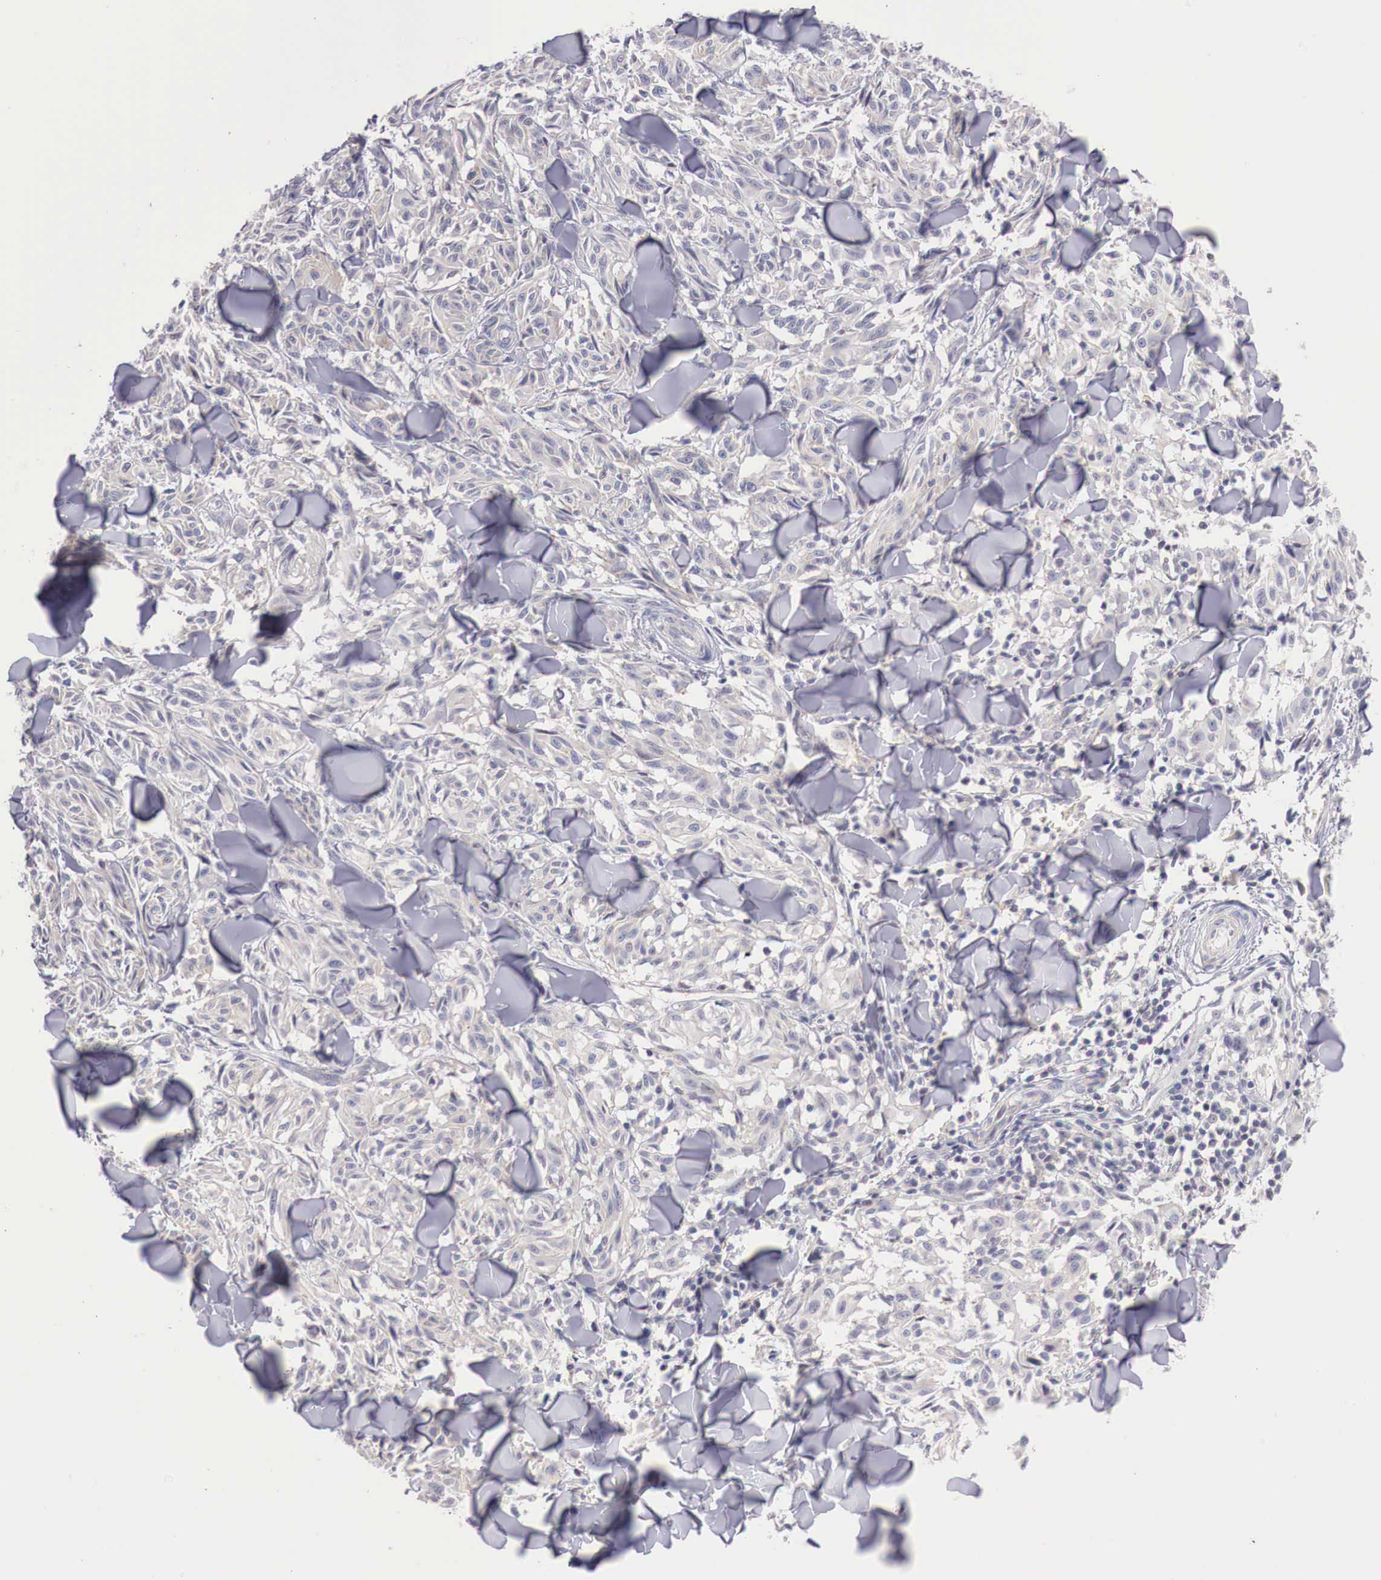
{"staining": {"intensity": "negative", "quantity": "none", "location": "none"}, "tissue": "melanoma", "cell_type": "Tumor cells", "image_type": "cancer", "snomed": [{"axis": "morphology", "description": "Malignant melanoma, NOS"}, {"axis": "topography", "description": "Skin"}], "caption": "Tumor cells show no significant positivity in melanoma.", "gene": "TRIM13", "patient": {"sex": "male", "age": 54}}